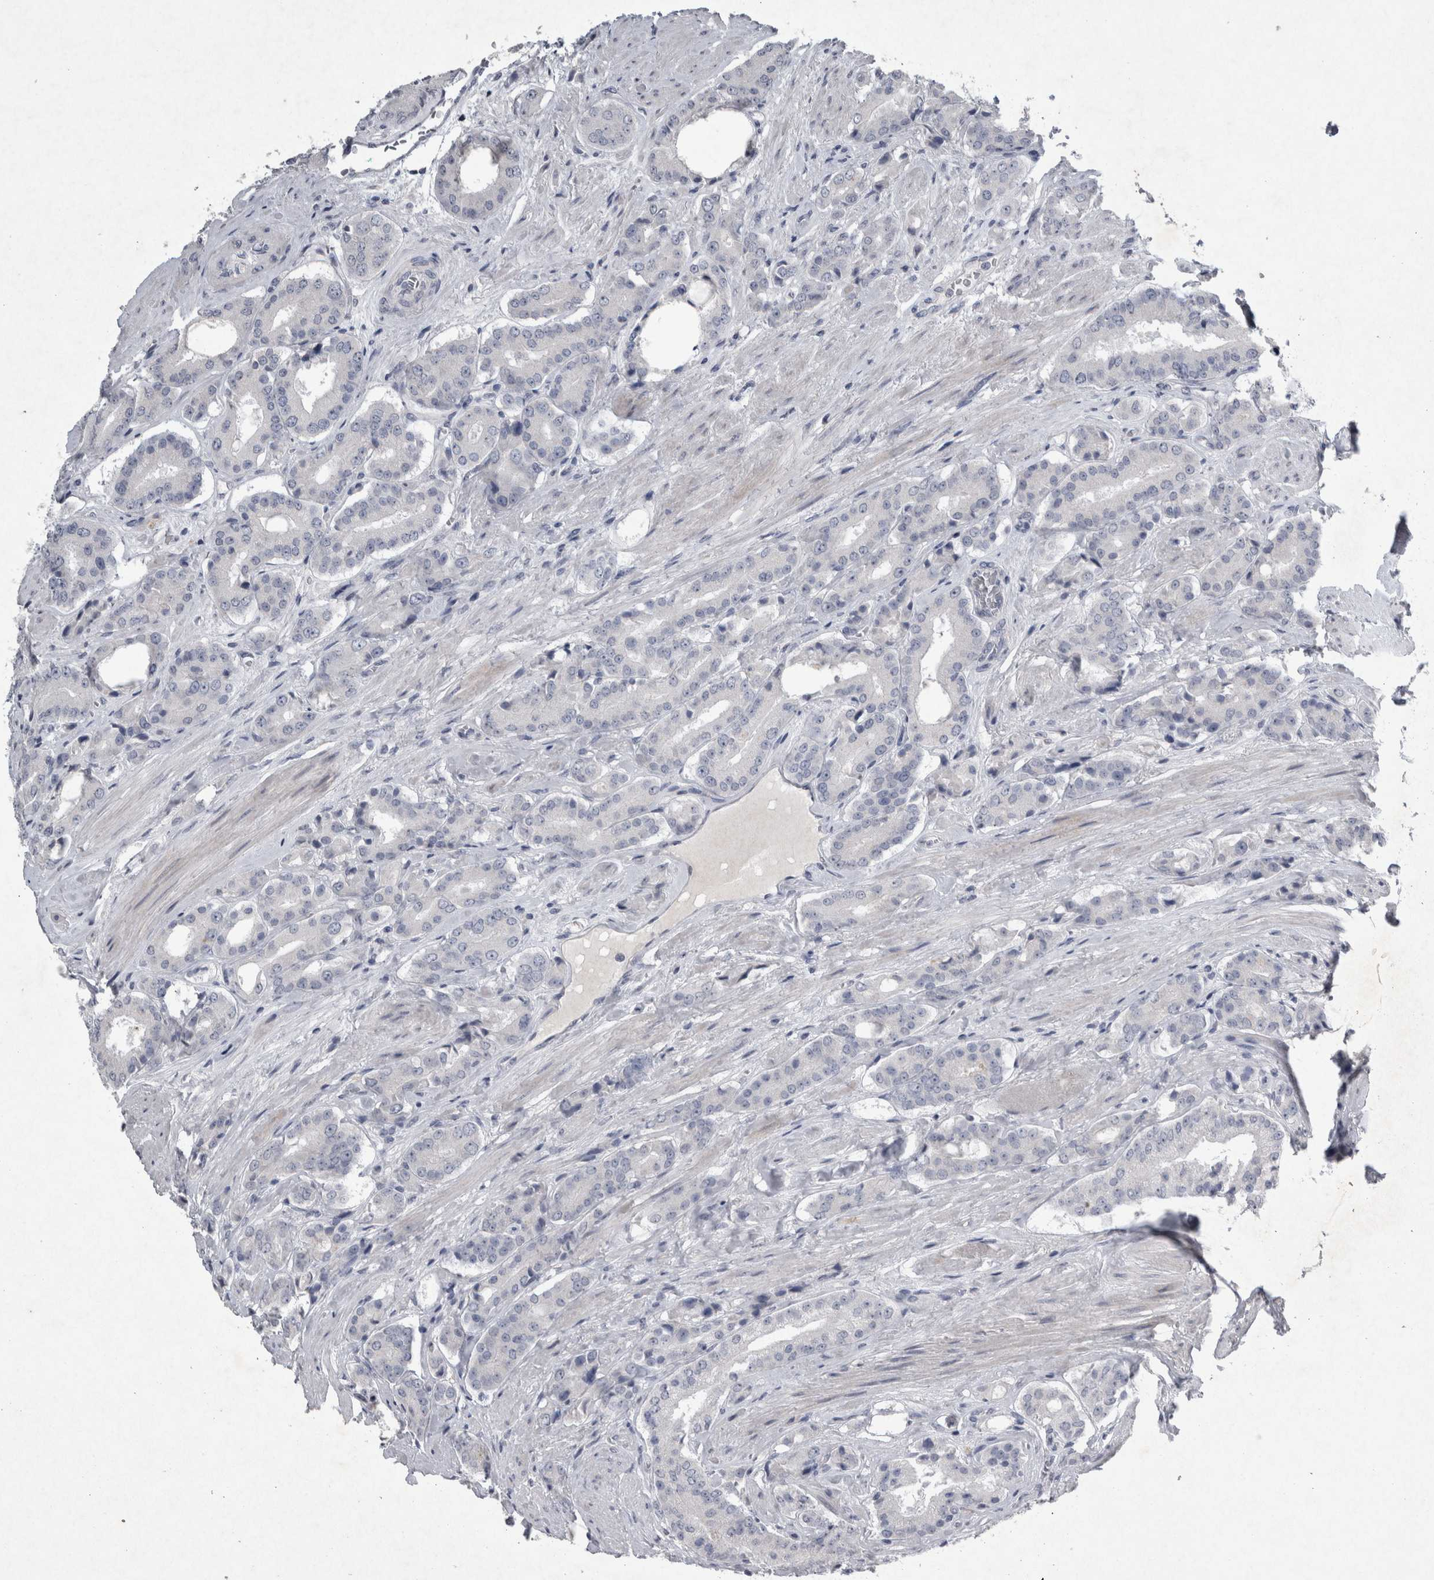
{"staining": {"intensity": "negative", "quantity": "none", "location": "none"}, "tissue": "prostate cancer", "cell_type": "Tumor cells", "image_type": "cancer", "snomed": [{"axis": "morphology", "description": "Adenocarcinoma, High grade"}, {"axis": "topography", "description": "Prostate"}], "caption": "This is an IHC micrograph of human adenocarcinoma (high-grade) (prostate). There is no staining in tumor cells.", "gene": "PDX1", "patient": {"sex": "male", "age": 71}}